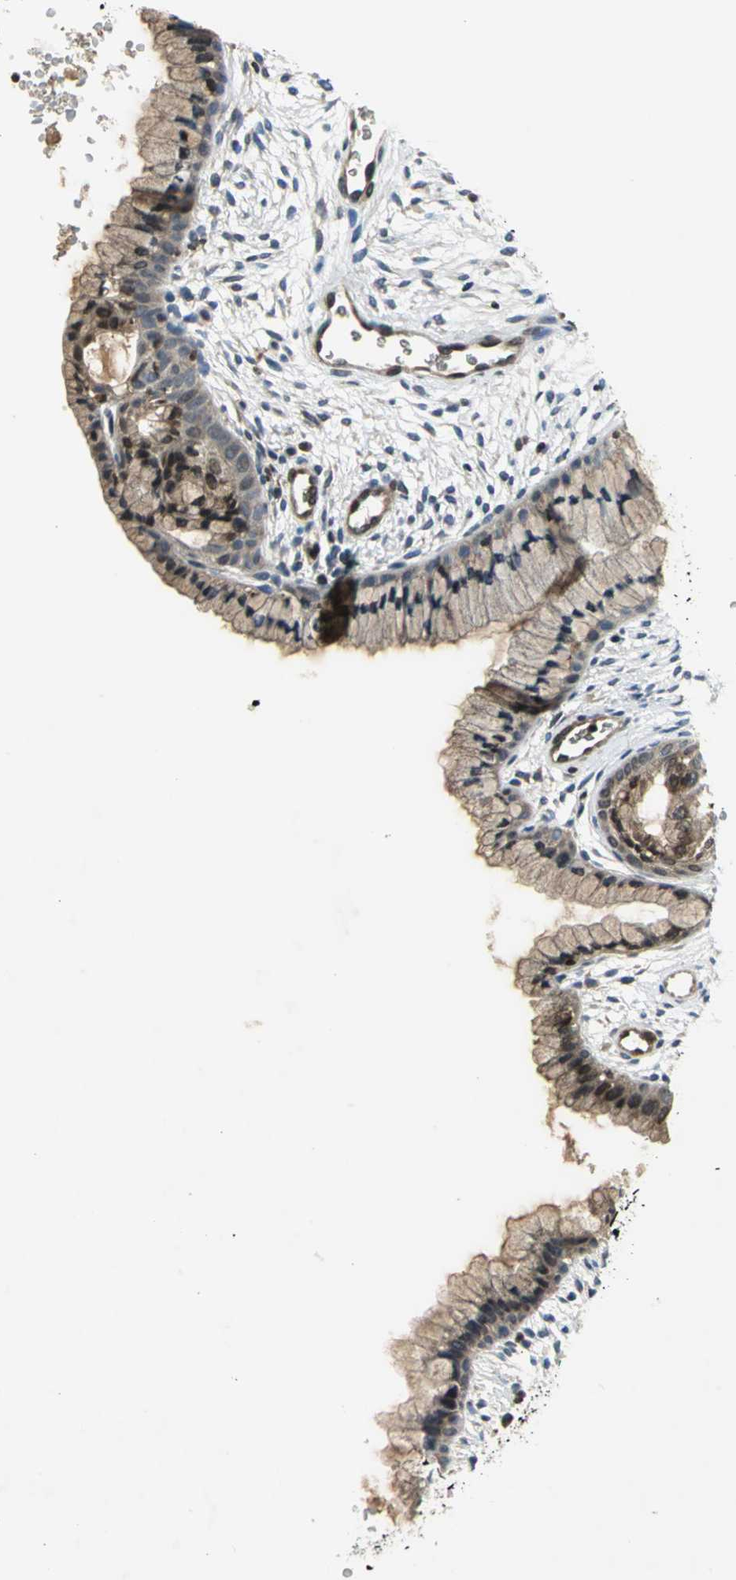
{"staining": {"intensity": "moderate", "quantity": ">75%", "location": "cytoplasmic/membranous,nuclear"}, "tissue": "cervix", "cell_type": "Glandular cells", "image_type": "normal", "snomed": [{"axis": "morphology", "description": "Normal tissue, NOS"}, {"axis": "topography", "description": "Cervix"}], "caption": "Human cervix stained for a protein (brown) displays moderate cytoplasmic/membranous,nuclear positive positivity in about >75% of glandular cells.", "gene": "AHR", "patient": {"sex": "female", "age": 39}}